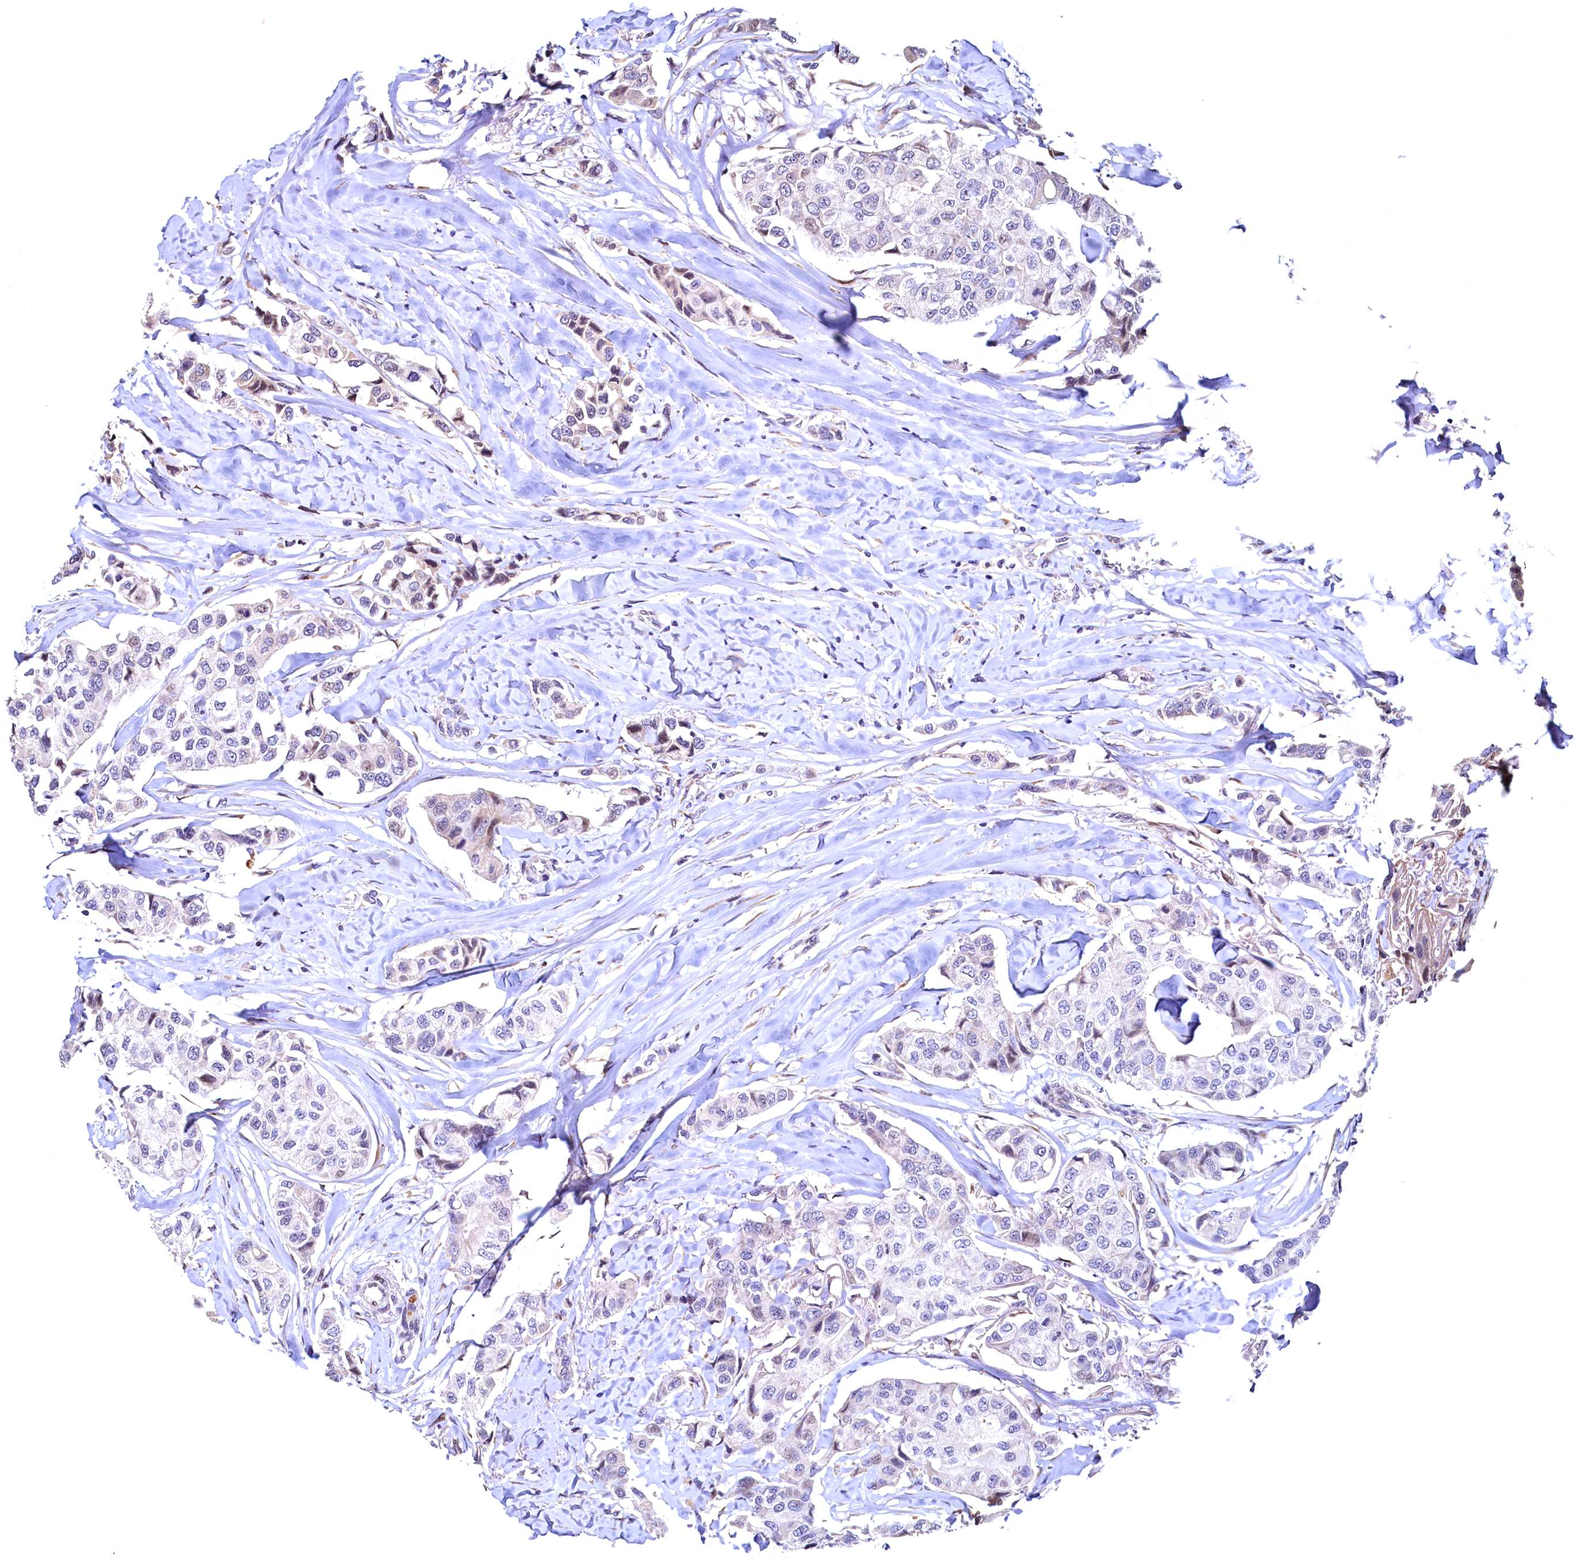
{"staining": {"intensity": "negative", "quantity": "none", "location": "none"}, "tissue": "breast cancer", "cell_type": "Tumor cells", "image_type": "cancer", "snomed": [{"axis": "morphology", "description": "Duct carcinoma"}, {"axis": "topography", "description": "Breast"}], "caption": "Immunohistochemistry histopathology image of human infiltrating ductal carcinoma (breast) stained for a protein (brown), which displays no expression in tumor cells.", "gene": "LATS2", "patient": {"sex": "female", "age": 80}}